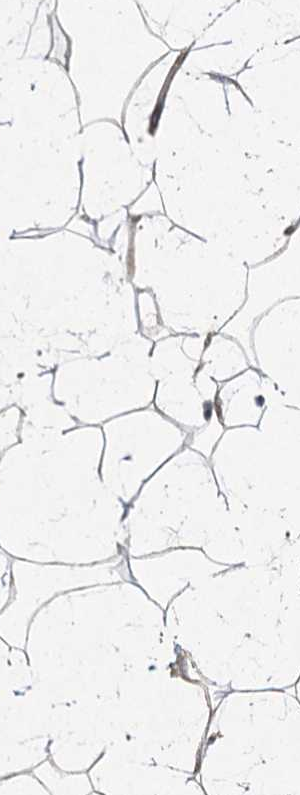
{"staining": {"intensity": "weak", "quantity": ">75%", "location": "cytoplasmic/membranous"}, "tissue": "adipose tissue", "cell_type": "Adipocytes", "image_type": "normal", "snomed": [{"axis": "morphology", "description": "Normal tissue, NOS"}, {"axis": "topography", "description": "Breast"}], "caption": "IHC (DAB) staining of normal adipose tissue shows weak cytoplasmic/membranous protein staining in about >75% of adipocytes.", "gene": "ENSG00000273217", "patient": {"sex": "female", "age": 26}}